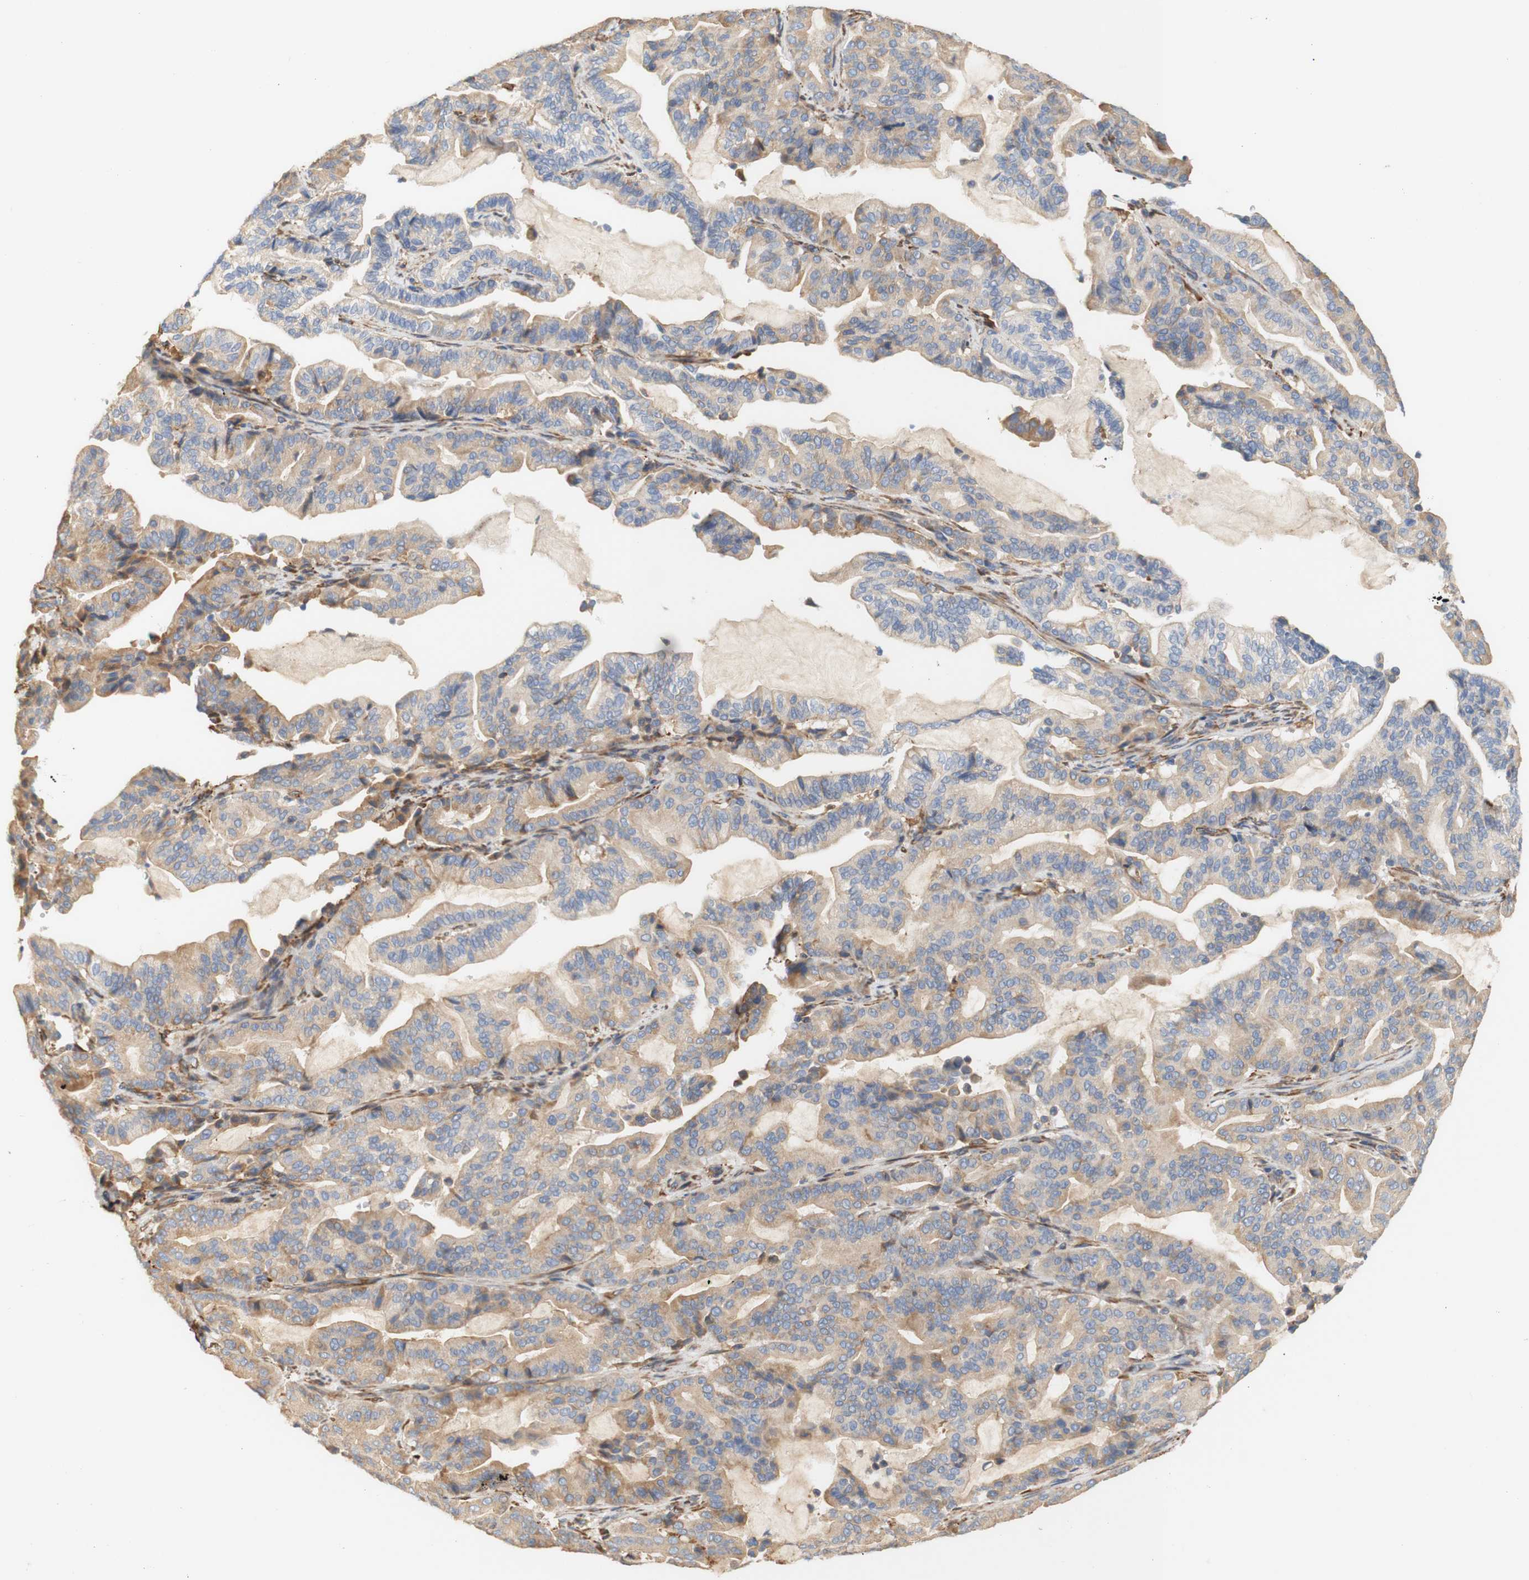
{"staining": {"intensity": "weak", "quantity": ">75%", "location": "cytoplasmic/membranous"}, "tissue": "pancreatic cancer", "cell_type": "Tumor cells", "image_type": "cancer", "snomed": [{"axis": "morphology", "description": "Adenocarcinoma, NOS"}, {"axis": "topography", "description": "Pancreas"}], "caption": "Immunohistochemical staining of pancreatic cancer (adenocarcinoma) displays low levels of weak cytoplasmic/membranous protein positivity in approximately >75% of tumor cells. The protein of interest is stained brown, and the nuclei are stained in blue (DAB (3,3'-diaminobenzidine) IHC with brightfield microscopy, high magnification).", "gene": "EIF2AK4", "patient": {"sex": "male", "age": 63}}